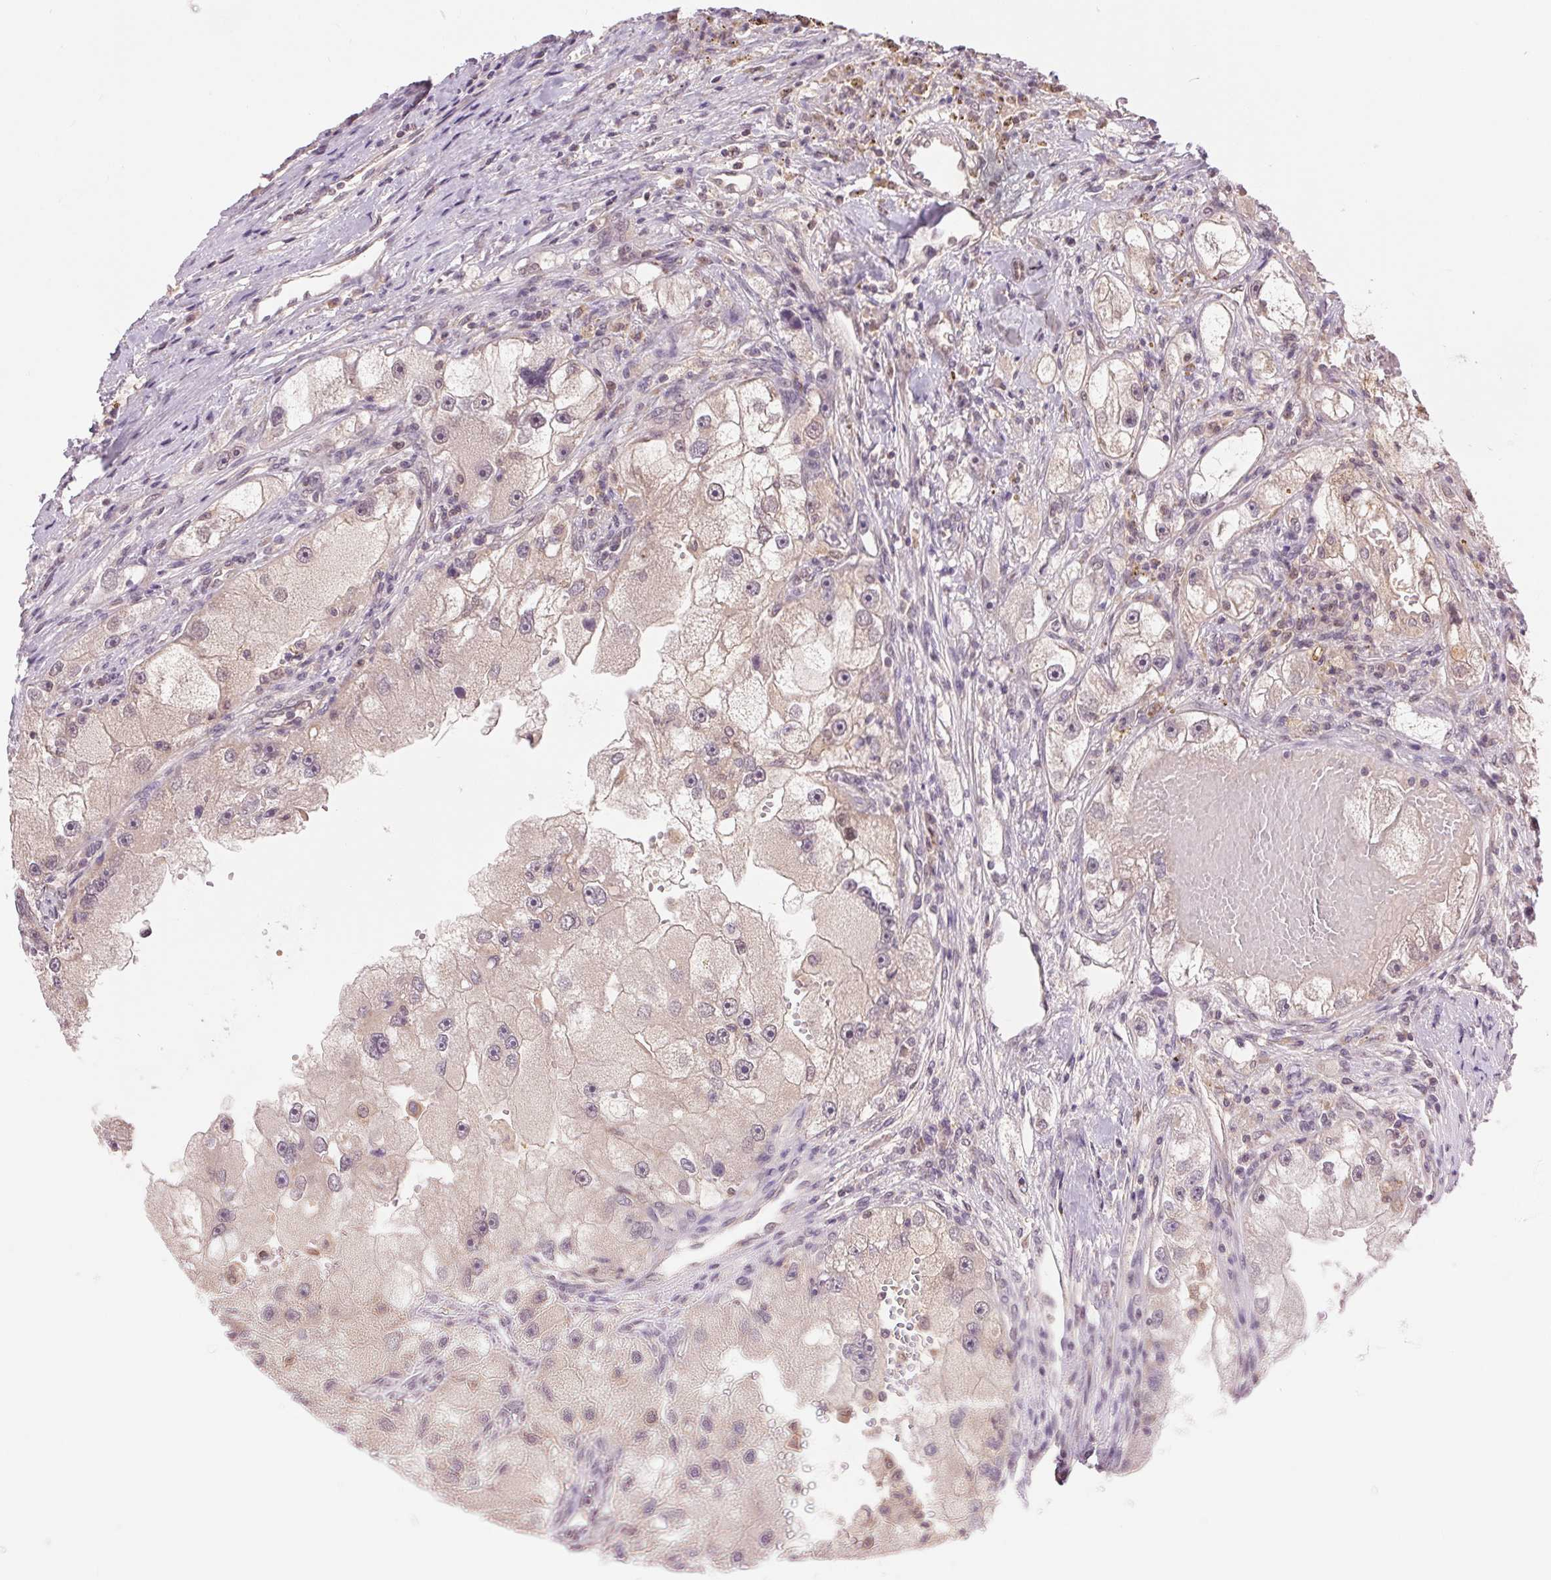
{"staining": {"intensity": "weak", "quantity": "25%-75%", "location": "cytoplasmic/membranous,nuclear"}, "tissue": "renal cancer", "cell_type": "Tumor cells", "image_type": "cancer", "snomed": [{"axis": "morphology", "description": "Adenocarcinoma, NOS"}, {"axis": "topography", "description": "Kidney"}], "caption": "Renal adenocarcinoma stained with immunohistochemistry (IHC) displays weak cytoplasmic/membranous and nuclear positivity in about 25%-75% of tumor cells. (IHC, brightfield microscopy, high magnification).", "gene": "TMEM273", "patient": {"sex": "male", "age": 63}}